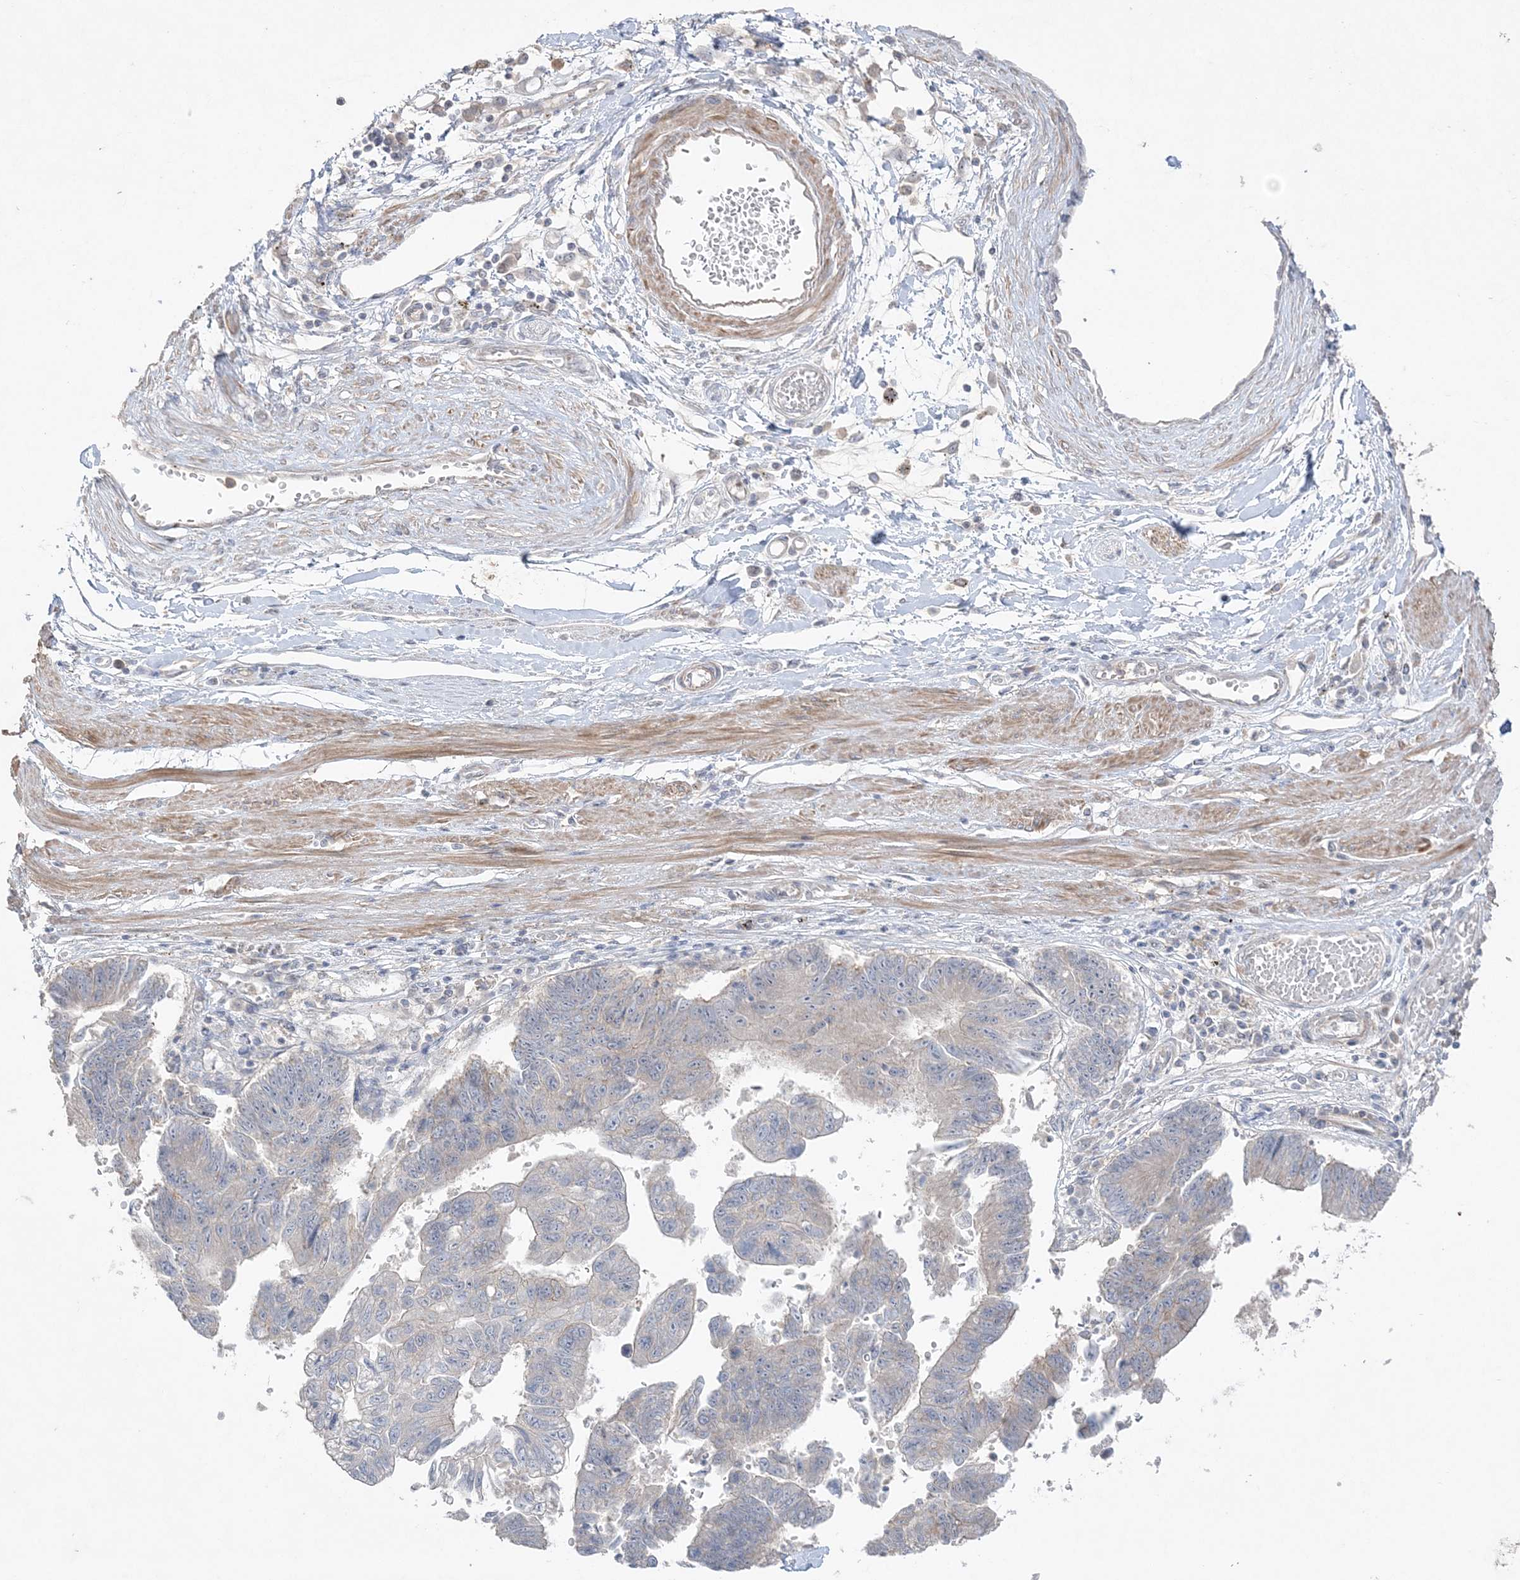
{"staining": {"intensity": "negative", "quantity": "none", "location": "none"}, "tissue": "stomach cancer", "cell_type": "Tumor cells", "image_type": "cancer", "snomed": [{"axis": "morphology", "description": "Adenocarcinoma, NOS"}, {"axis": "topography", "description": "Stomach"}], "caption": "Immunohistochemistry of human stomach cancer shows no positivity in tumor cells.", "gene": "SH3BP4", "patient": {"sex": "male", "age": 59}}